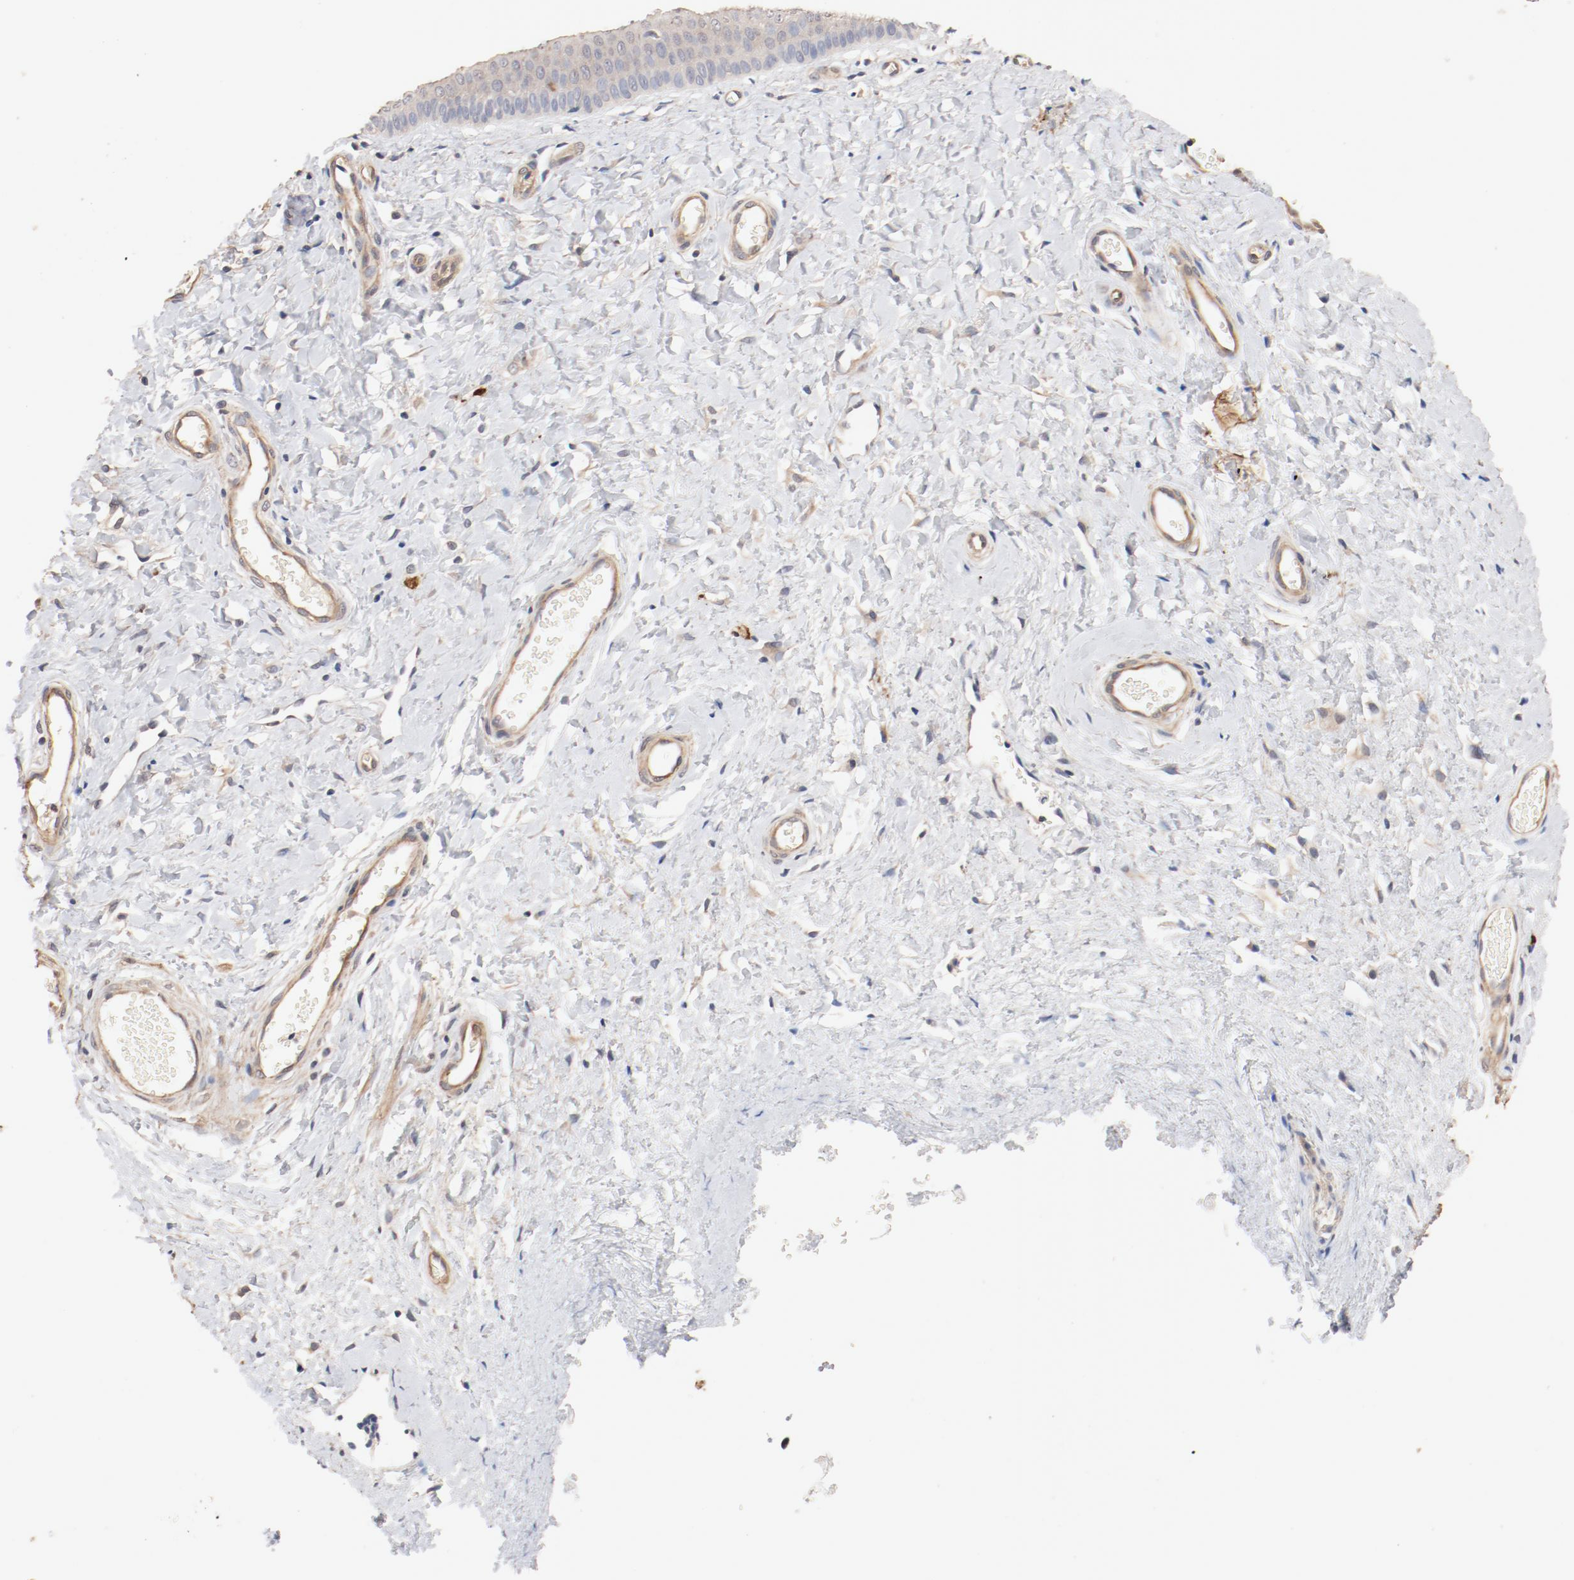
{"staining": {"intensity": "weak", "quantity": ">75%", "location": "cytoplasmic/membranous"}, "tissue": "cervix", "cell_type": "Glandular cells", "image_type": "normal", "snomed": [{"axis": "morphology", "description": "Normal tissue, NOS"}, {"axis": "topography", "description": "Cervix"}], "caption": "This is an image of IHC staining of normal cervix, which shows weak positivity in the cytoplasmic/membranous of glandular cells.", "gene": "UBE2J1", "patient": {"sex": "female", "age": 55}}